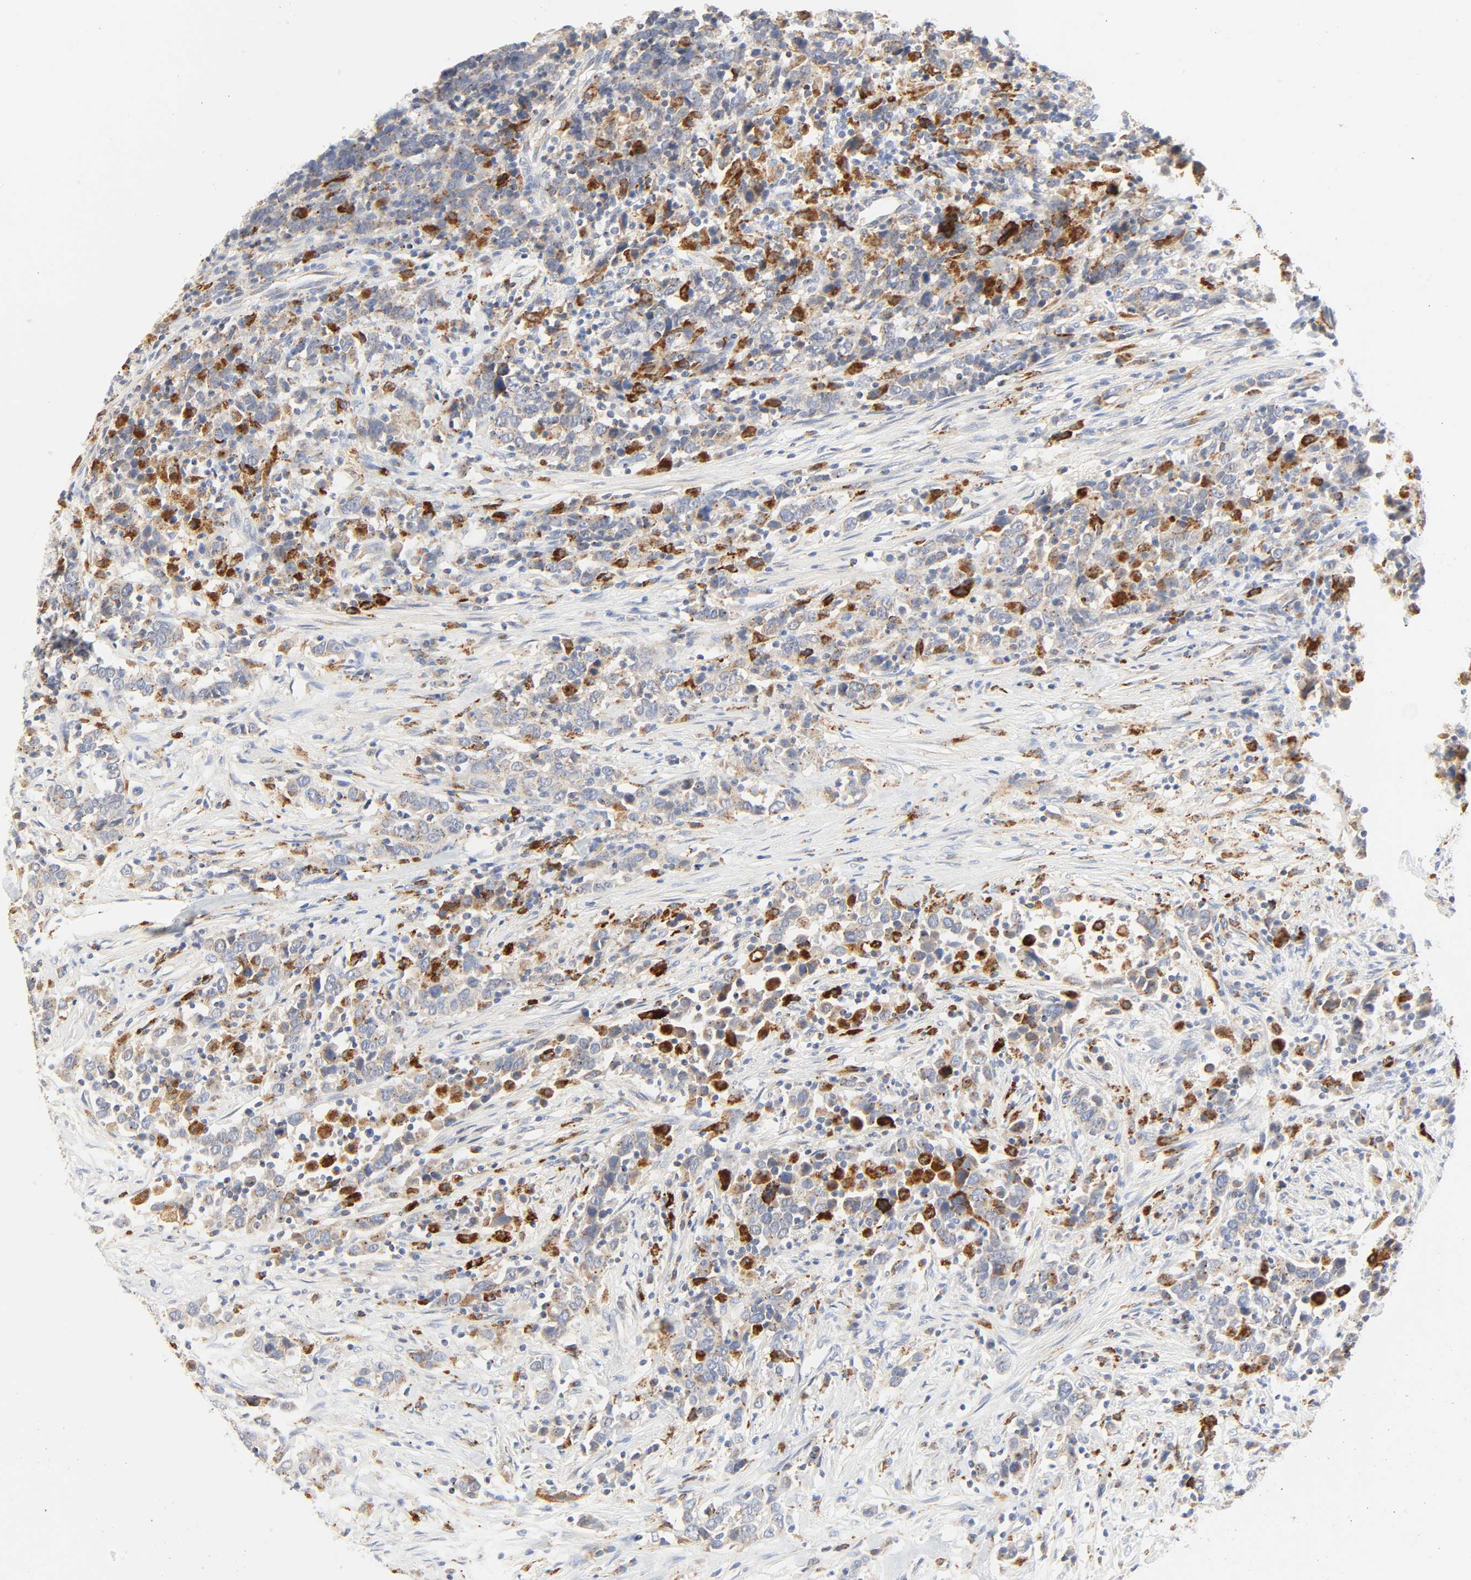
{"staining": {"intensity": "negative", "quantity": "none", "location": "none"}, "tissue": "urothelial cancer", "cell_type": "Tumor cells", "image_type": "cancer", "snomed": [{"axis": "morphology", "description": "Urothelial carcinoma, High grade"}, {"axis": "topography", "description": "Urinary bladder"}], "caption": "The image exhibits no significant staining in tumor cells of high-grade urothelial carcinoma.", "gene": "CAMK2A", "patient": {"sex": "male", "age": 61}}